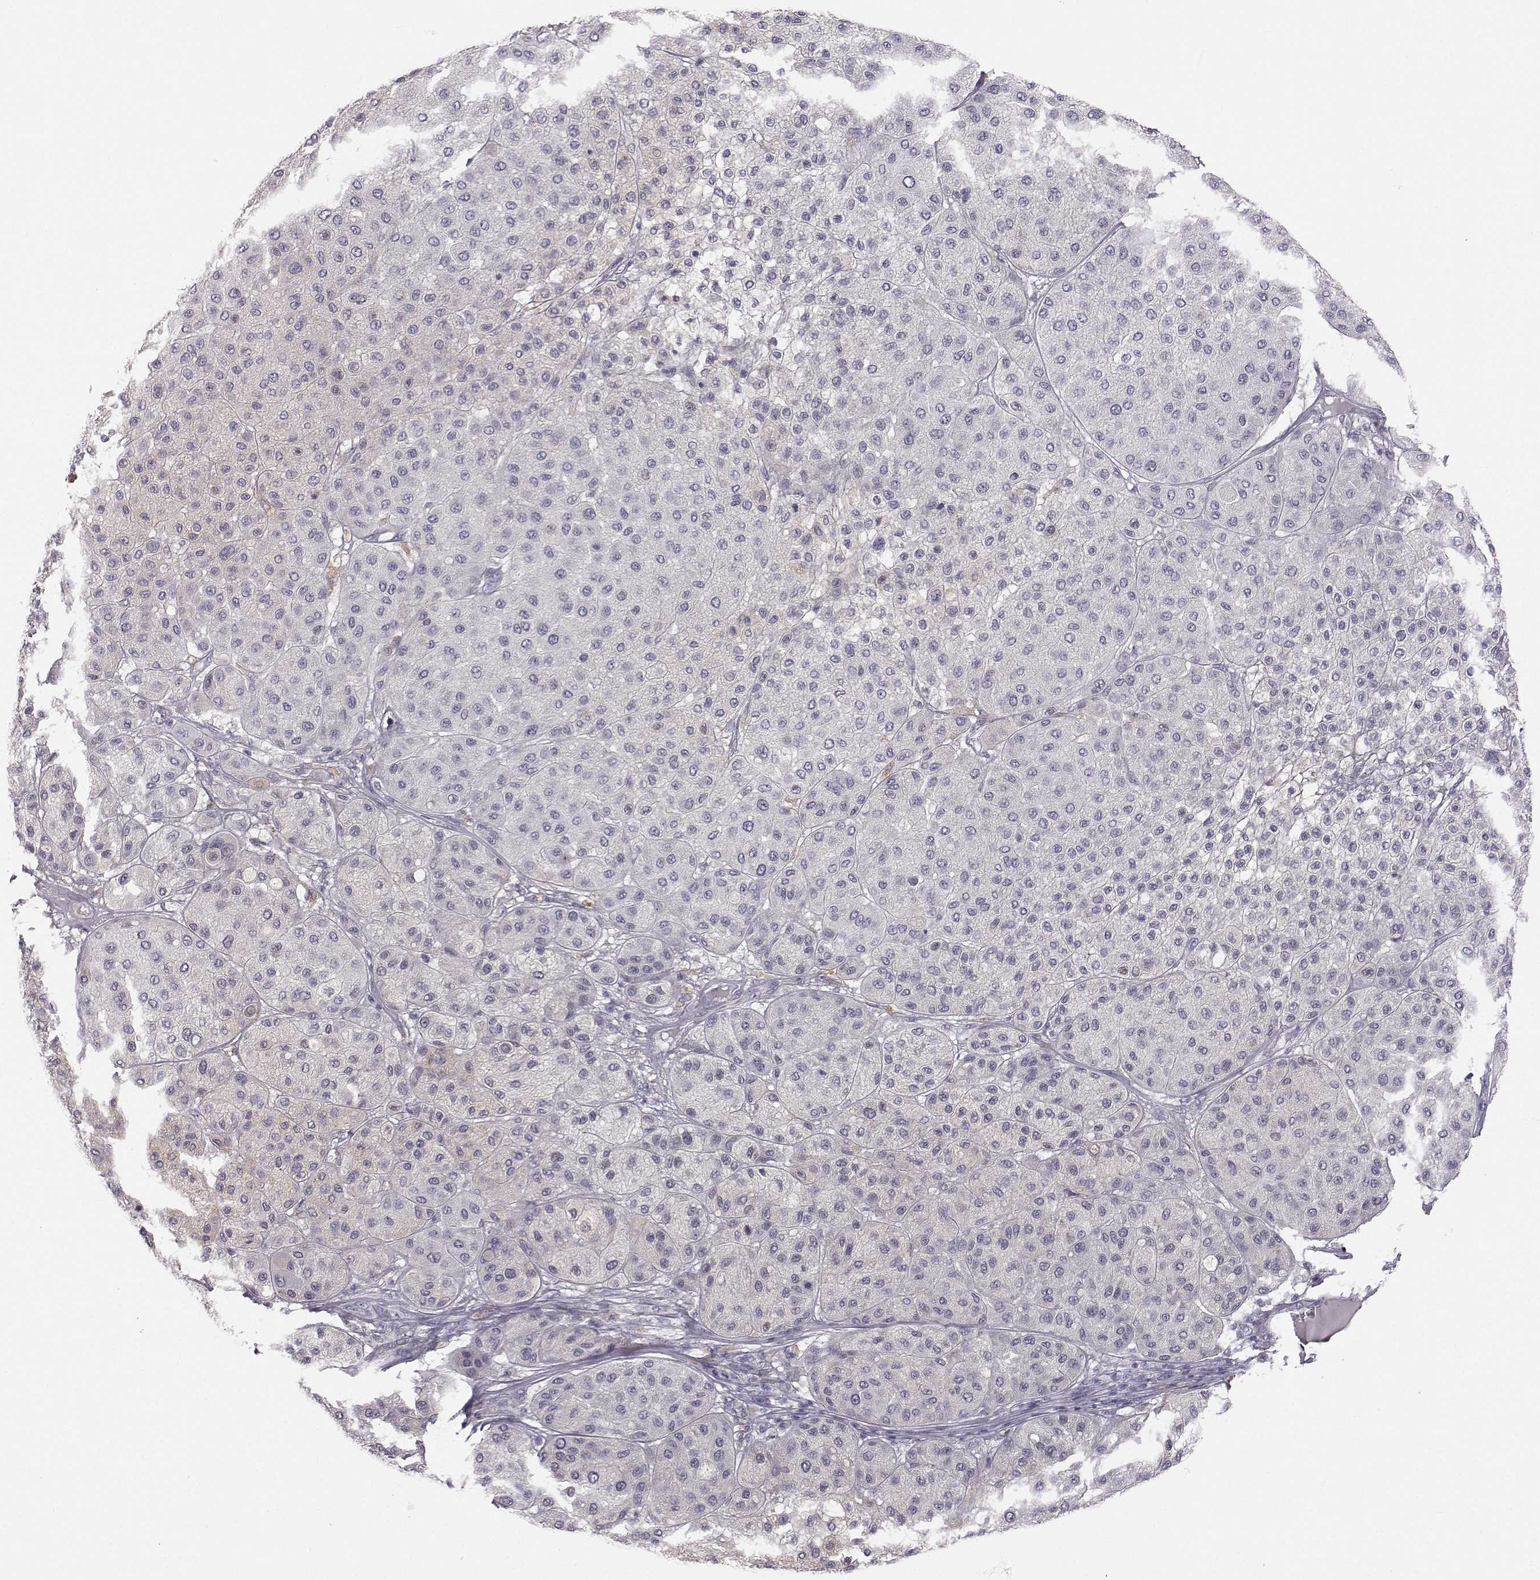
{"staining": {"intensity": "negative", "quantity": "none", "location": "none"}, "tissue": "melanoma", "cell_type": "Tumor cells", "image_type": "cancer", "snomed": [{"axis": "morphology", "description": "Malignant melanoma, Metastatic site"}, {"axis": "topography", "description": "Smooth muscle"}], "caption": "Tumor cells are negative for protein expression in human melanoma. (DAB (3,3'-diaminobenzidine) IHC with hematoxylin counter stain).", "gene": "PGM5", "patient": {"sex": "male", "age": 41}}